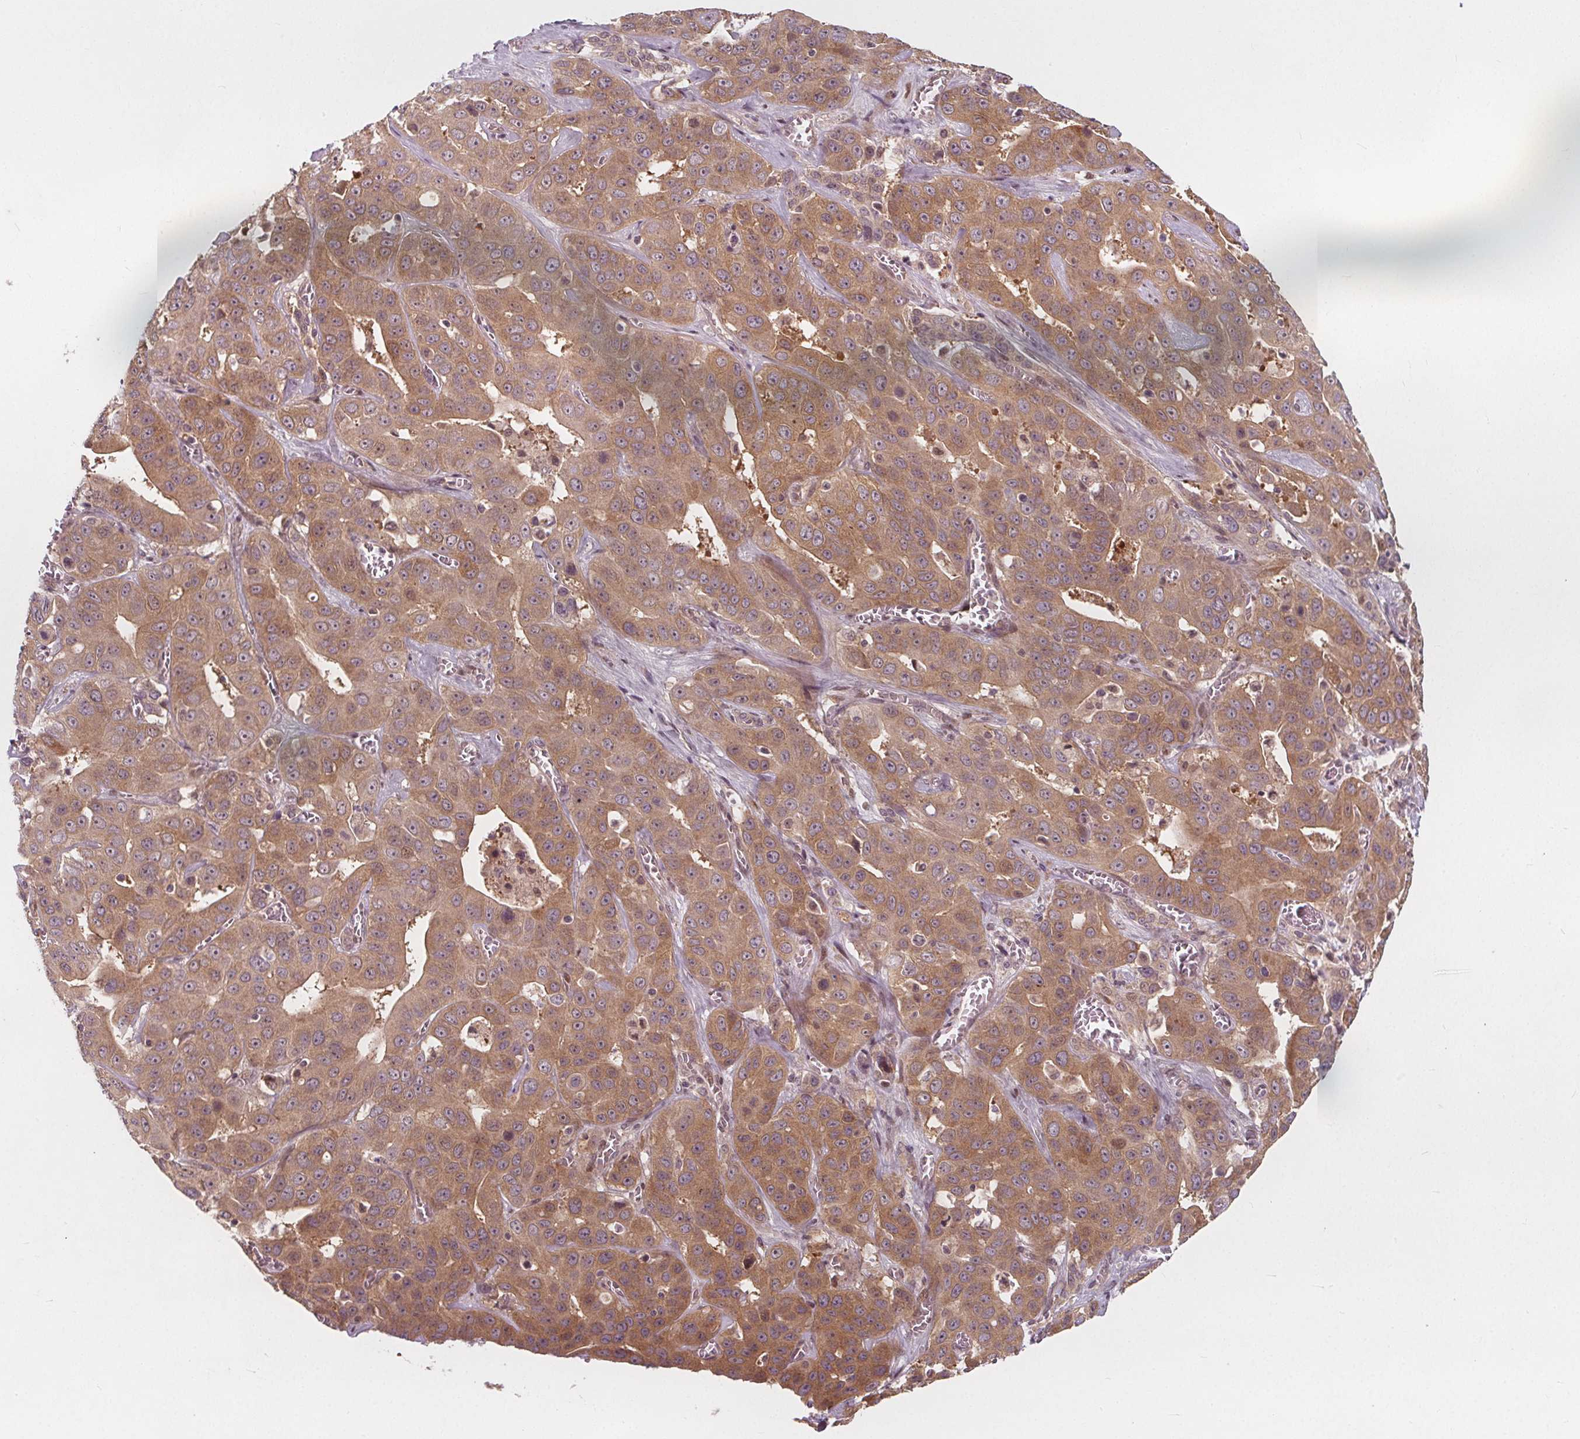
{"staining": {"intensity": "moderate", "quantity": ">75%", "location": "cytoplasmic/membranous"}, "tissue": "liver cancer", "cell_type": "Tumor cells", "image_type": "cancer", "snomed": [{"axis": "morphology", "description": "Cholangiocarcinoma"}, {"axis": "topography", "description": "Liver"}], "caption": "The image reveals a brown stain indicating the presence of a protein in the cytoplasmic/membranous of tumor cells in cholangiocarcinoma (liver).", "gene": "AKT1S1", "patient": {"sex": "female", "age": 52}}